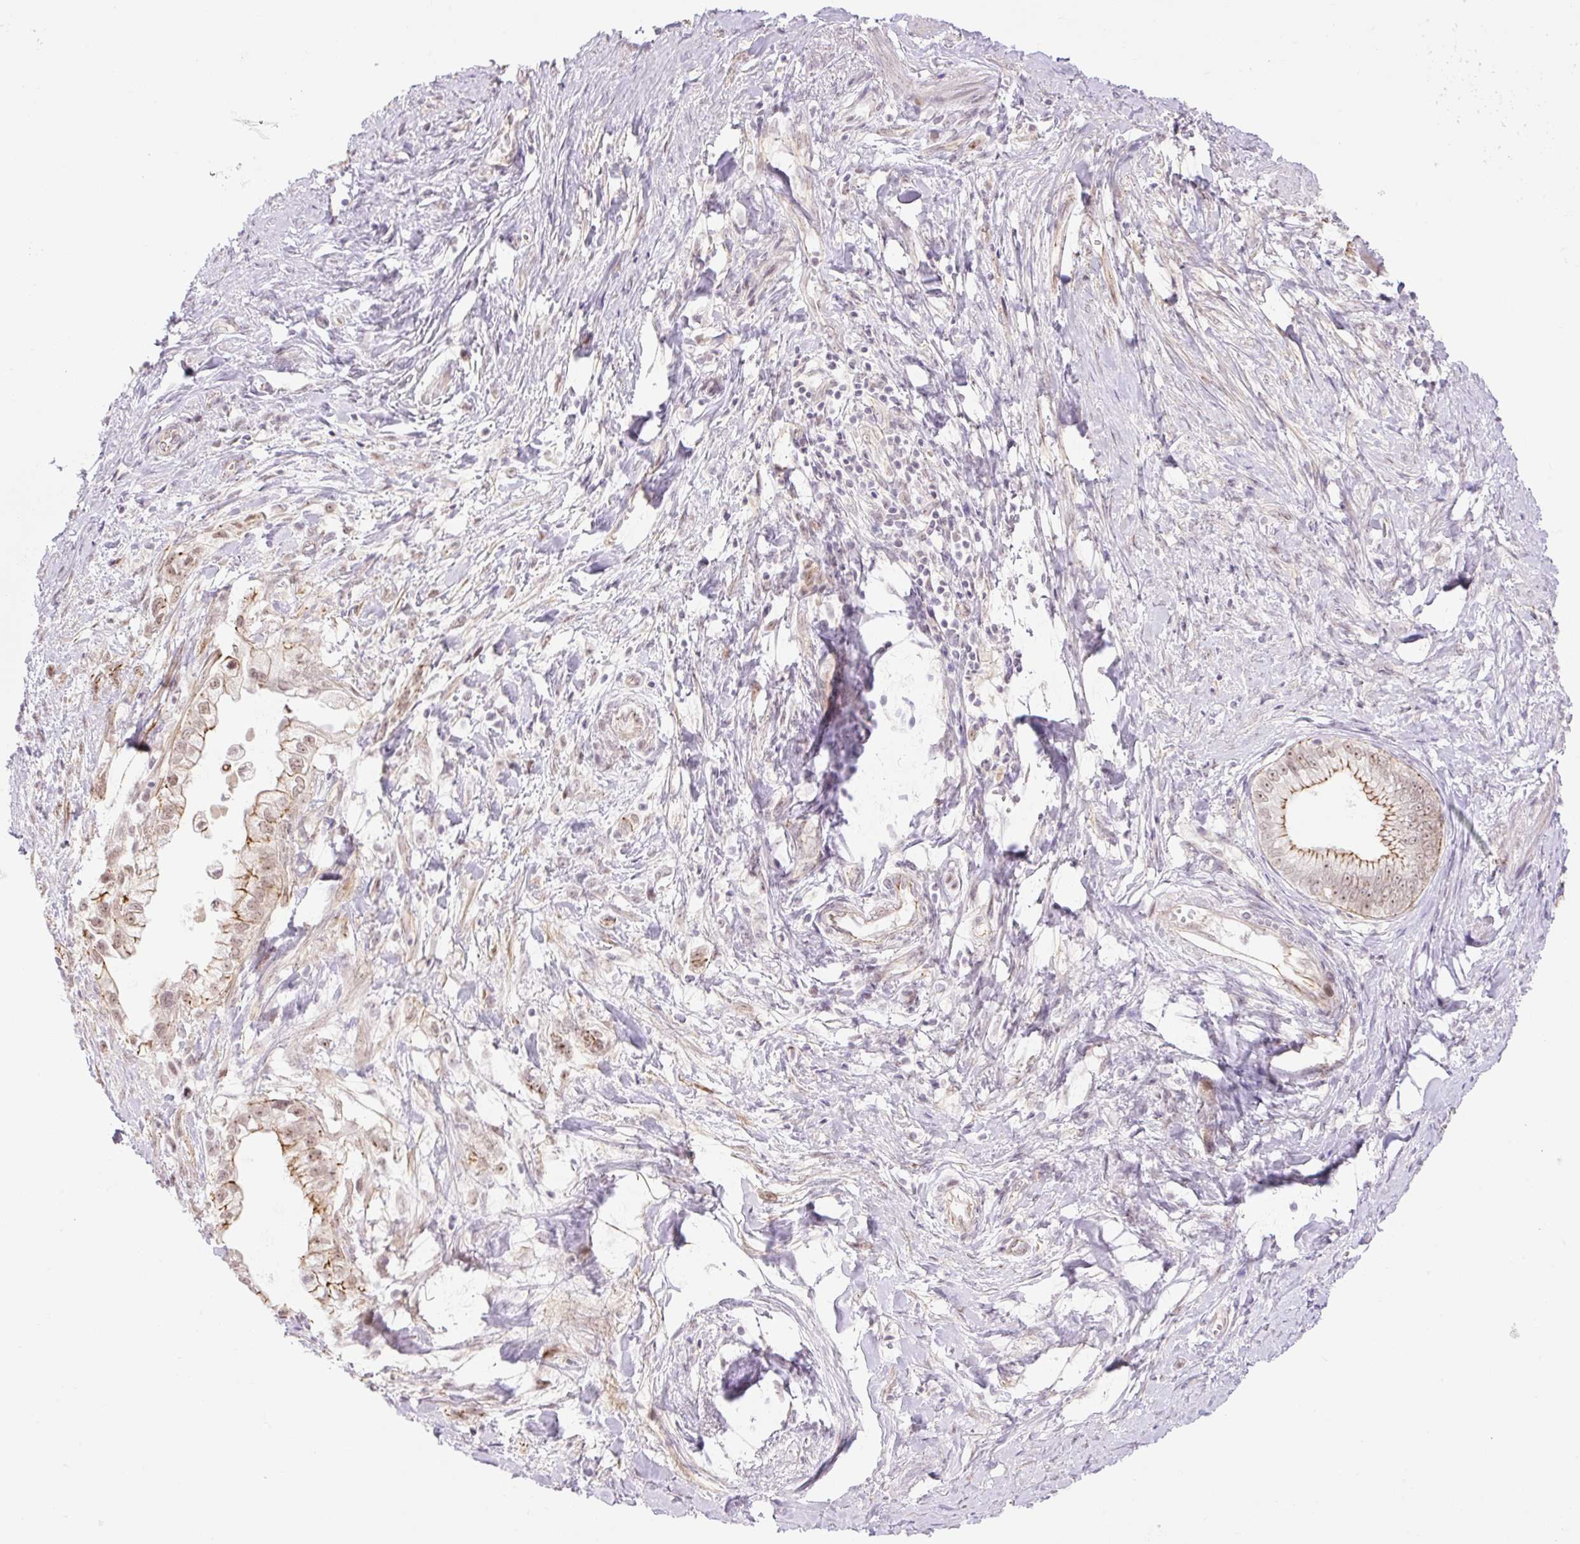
{"staining": {"intensity": "moderate", "quantity": ">75%", "location": "cytoplasmic/membranous,nuclear"}, "tissue": "pancreatic cancer", "cell_type": "Tumor cells", "image_type": "cancer", "snomed": [{"axis": "morphology", "description": "Adenocarcinoma, NOS"}, {"axis": "topography", "description": "Pancreas"}], "caption": "Immunohistochemical staining of pancreatic cancer (adenocarcinoma) exhibits medium levels of moderate cytoplasmic/membranous and nuclear protein staining in about >75% of tumor cells.", "gene": "ICE1", "patient": {"sex": "male", "age": 70}}